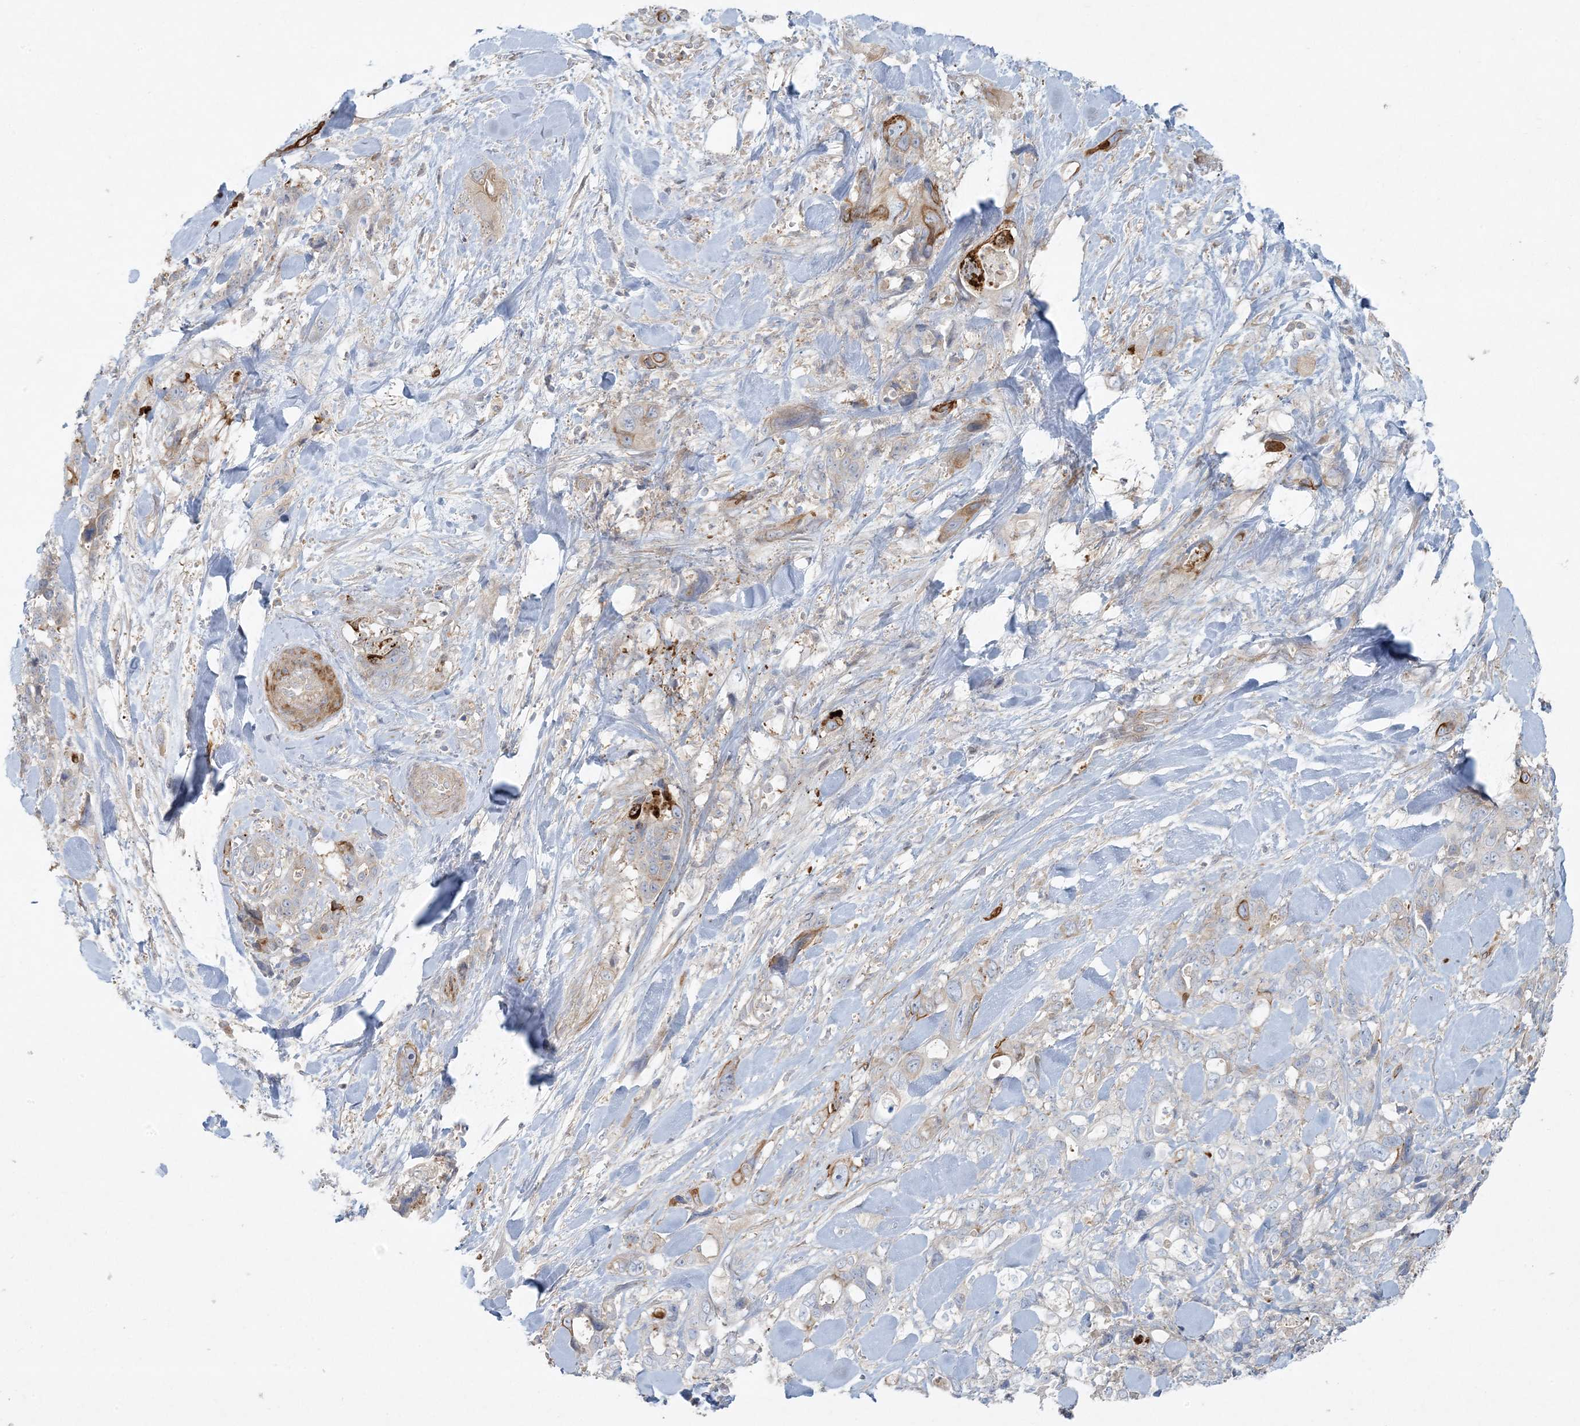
{"staining": {"intensity": "weak", "quantity": "<25%", "location": "cytoplasmic/membranous"}, "tissue": "pancreatic cancer", "cell_type": "Tumor cells", "image_type": "cancer", "snomed": [{"axis": "morphology", "description": "Adenocarcinoma, NOS"}, {"axis": "topography", "description": "Pancreas"}], "caption": "Tumor cells show no significant protein expression in pancreatic cancer.", "gene": "PIK3R4", "patient": {"sex": "male", "age": 46}}